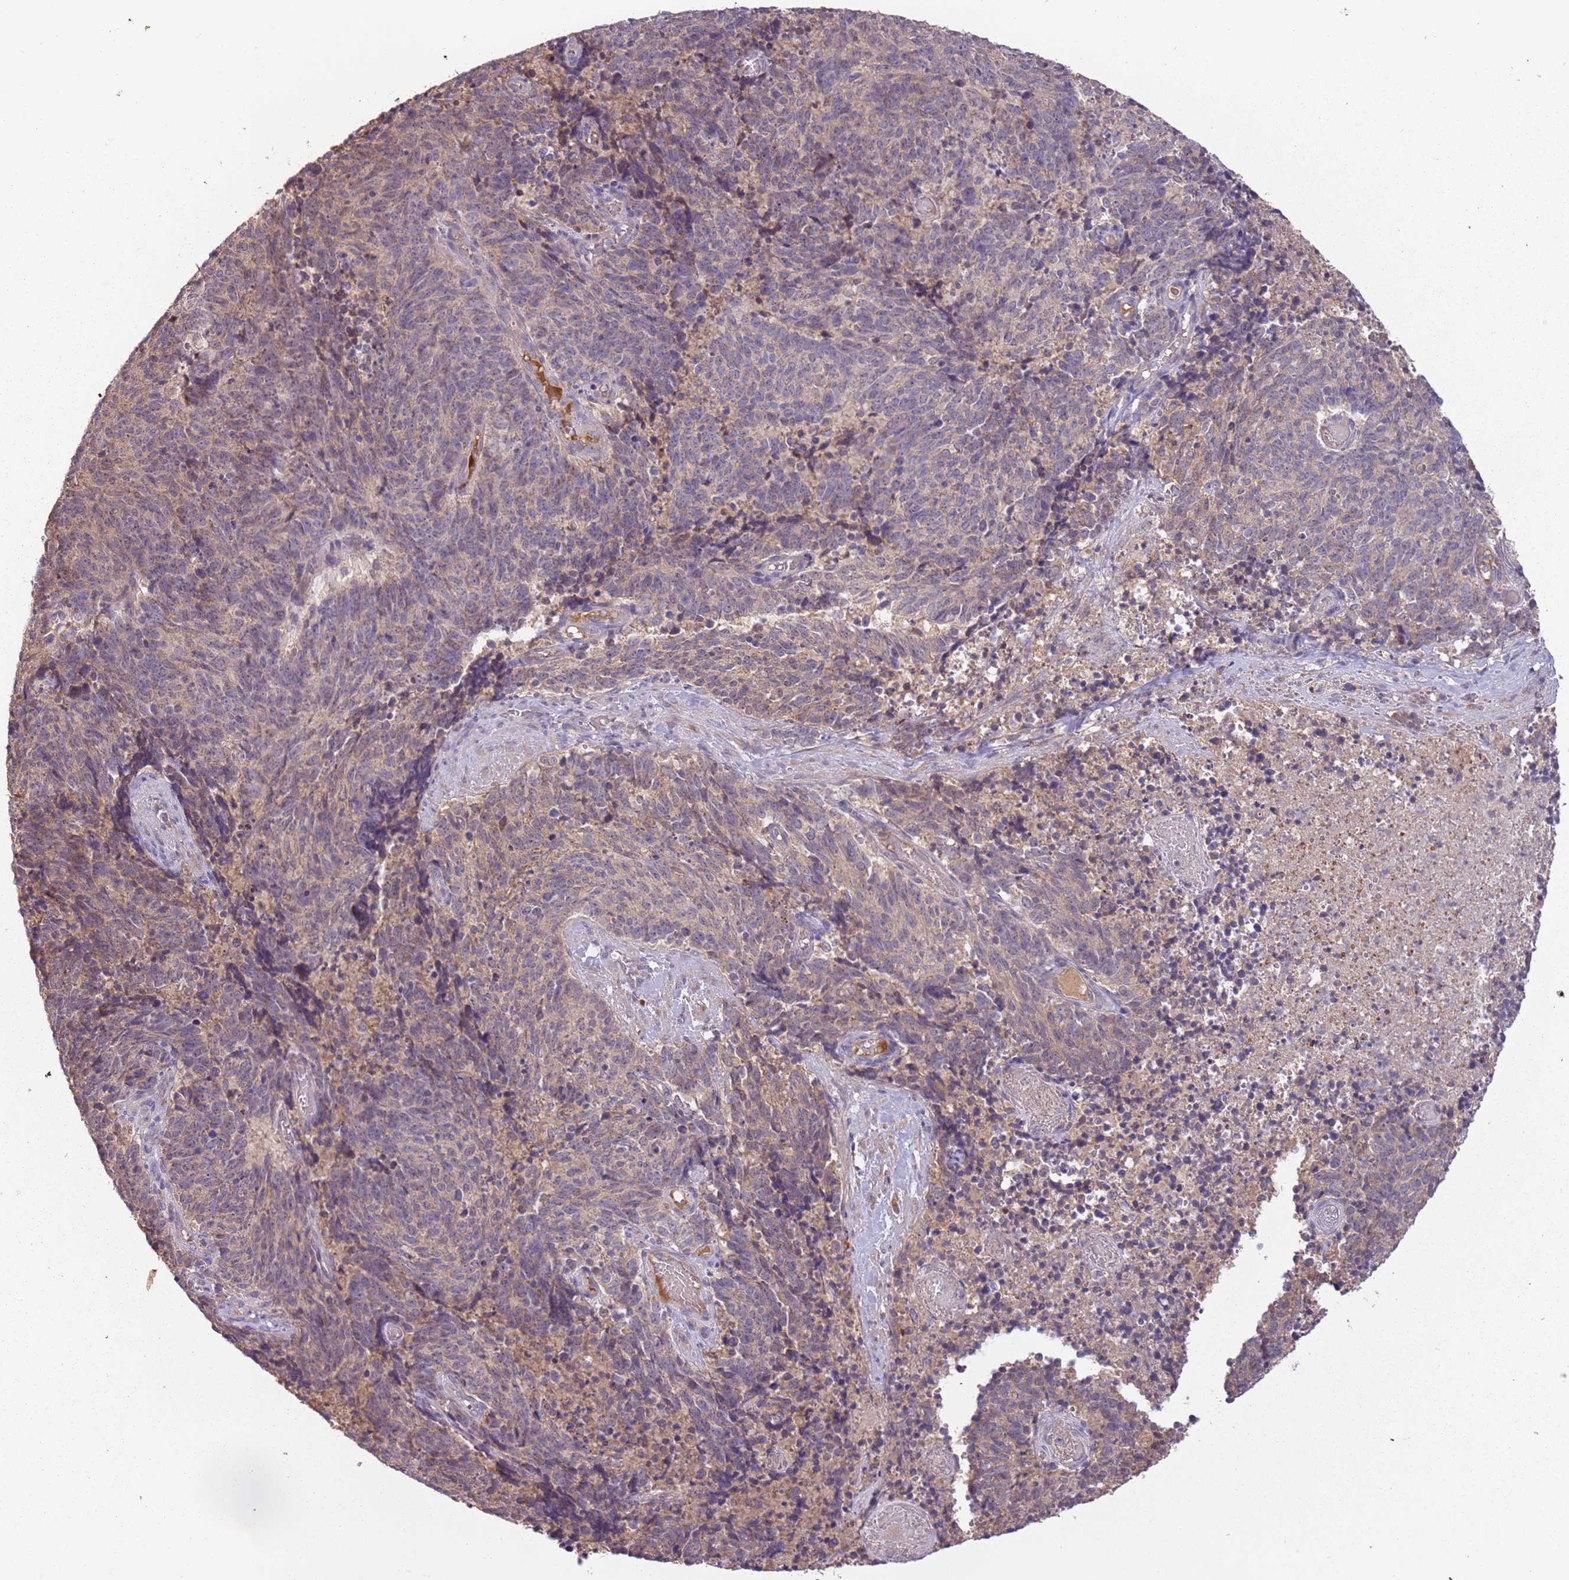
{"staining": {"intensity": "weak", "quantity": "25%-75%", "location": "cytoplasmic/membranous"}, "tissue": "cervical cancer", "cell_type": "Tumor cells", "image_type": "cancer", "snomed": [{"axis": "morphology", "description": "Squamous cell carcinoma, NOS"}, {"axis": "topography", "description": "Cervix"}], "caption": "Immunohistochemistry (IHC) of human cervical cancer (squamous cell carcinoma) demonstrates low levels of weak cytoplasmic/membranous positivity in approximately 25%-75% of tumor cells.", "gene": "FECH", "patient": {"sex": "female", "age": 29}}